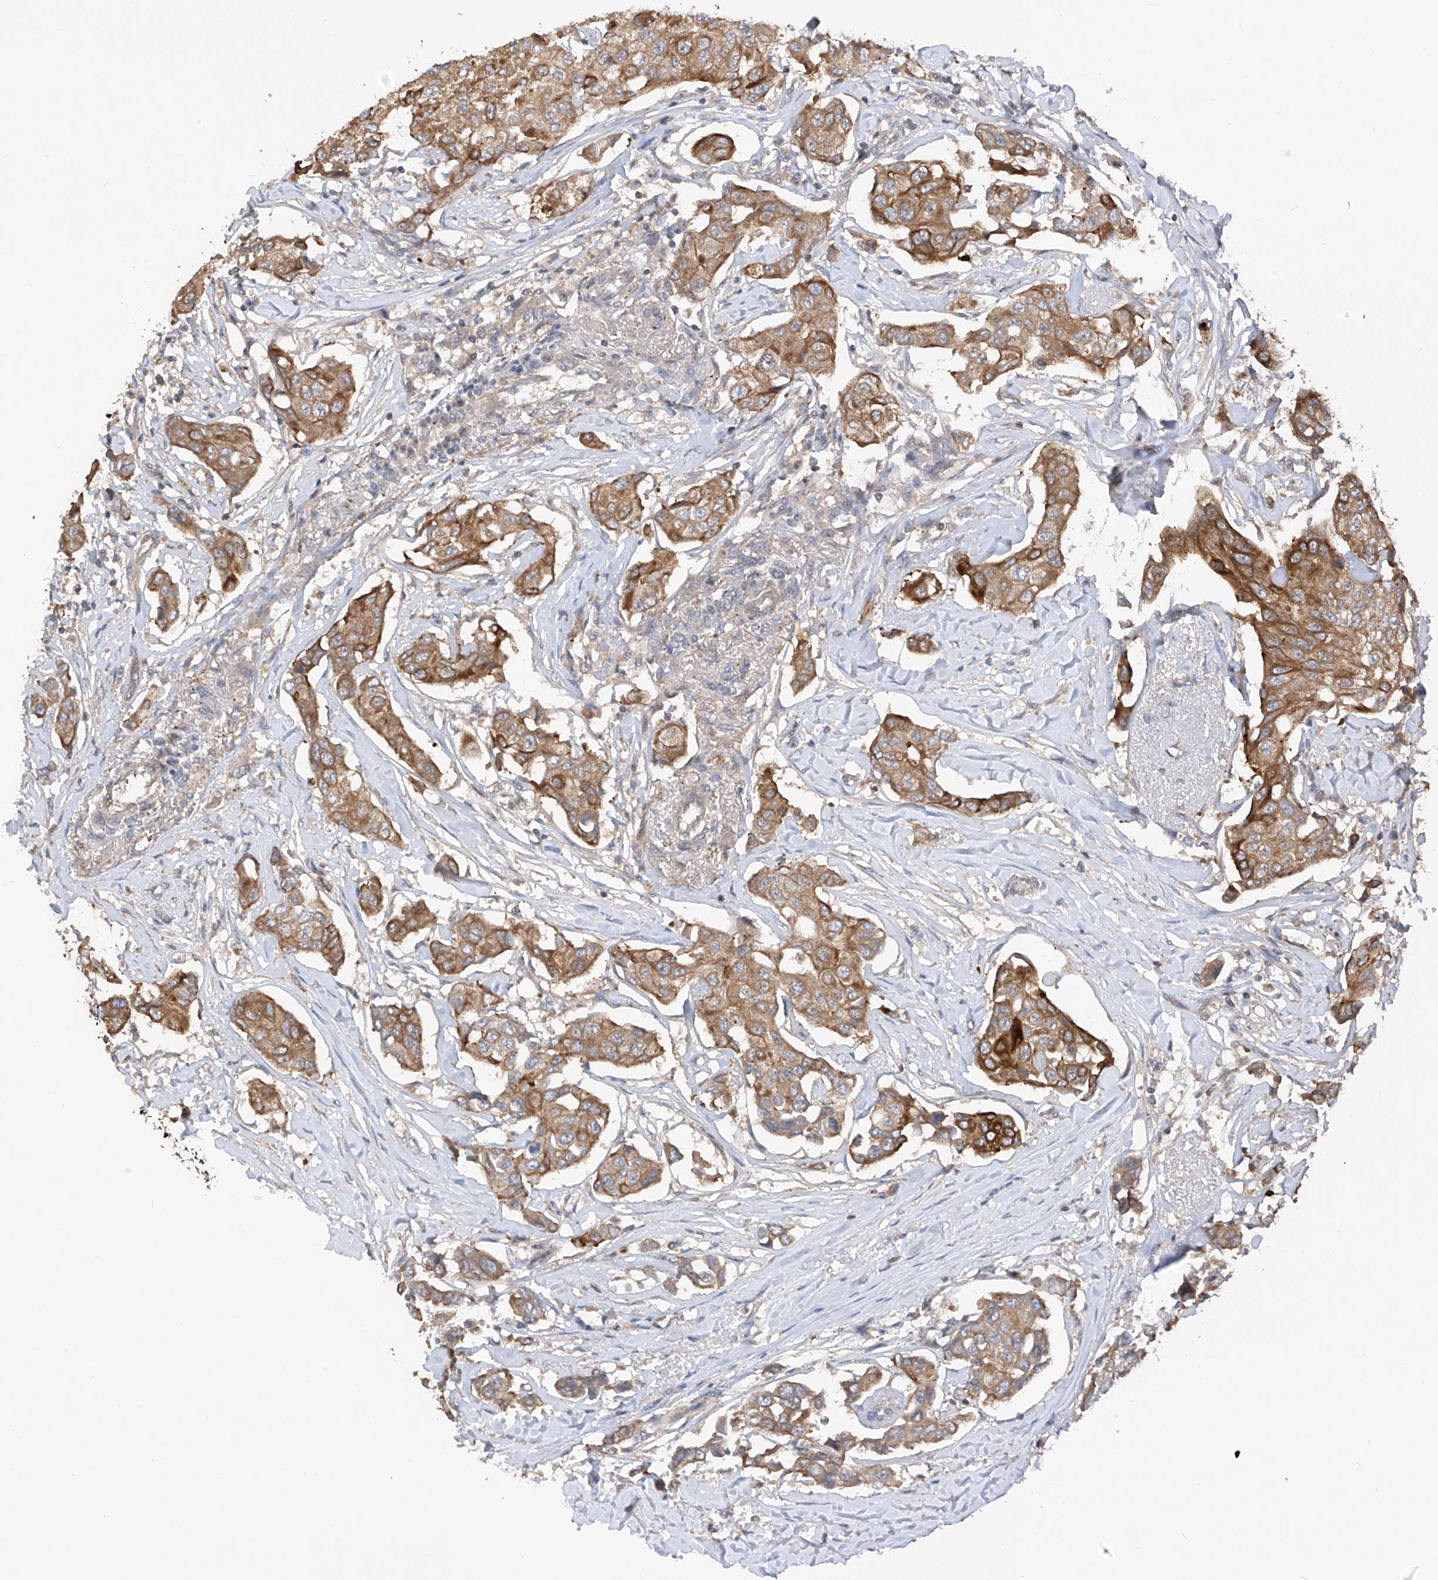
{"staining": {"intensity": "moderate", "quantity": ">75%", "location": "cytoplasmic/membranous"}, "tissue": "breast cancer", "cell_type": "Tumor cells", "image_type": "cancer", "snomed": [{"axis": "morphology", "description": "Duct carcinoma"}, {"axis": "topography", "description": "Breast"}], "caption": "This photomicrograph demonstrates IHC staining of breast cancer, with medium moderate cytoplasmic/membranous expression in about >75% of tumor cells.", "gene": "RPAIN", "patient": {"sex": "female", "age": 80}}